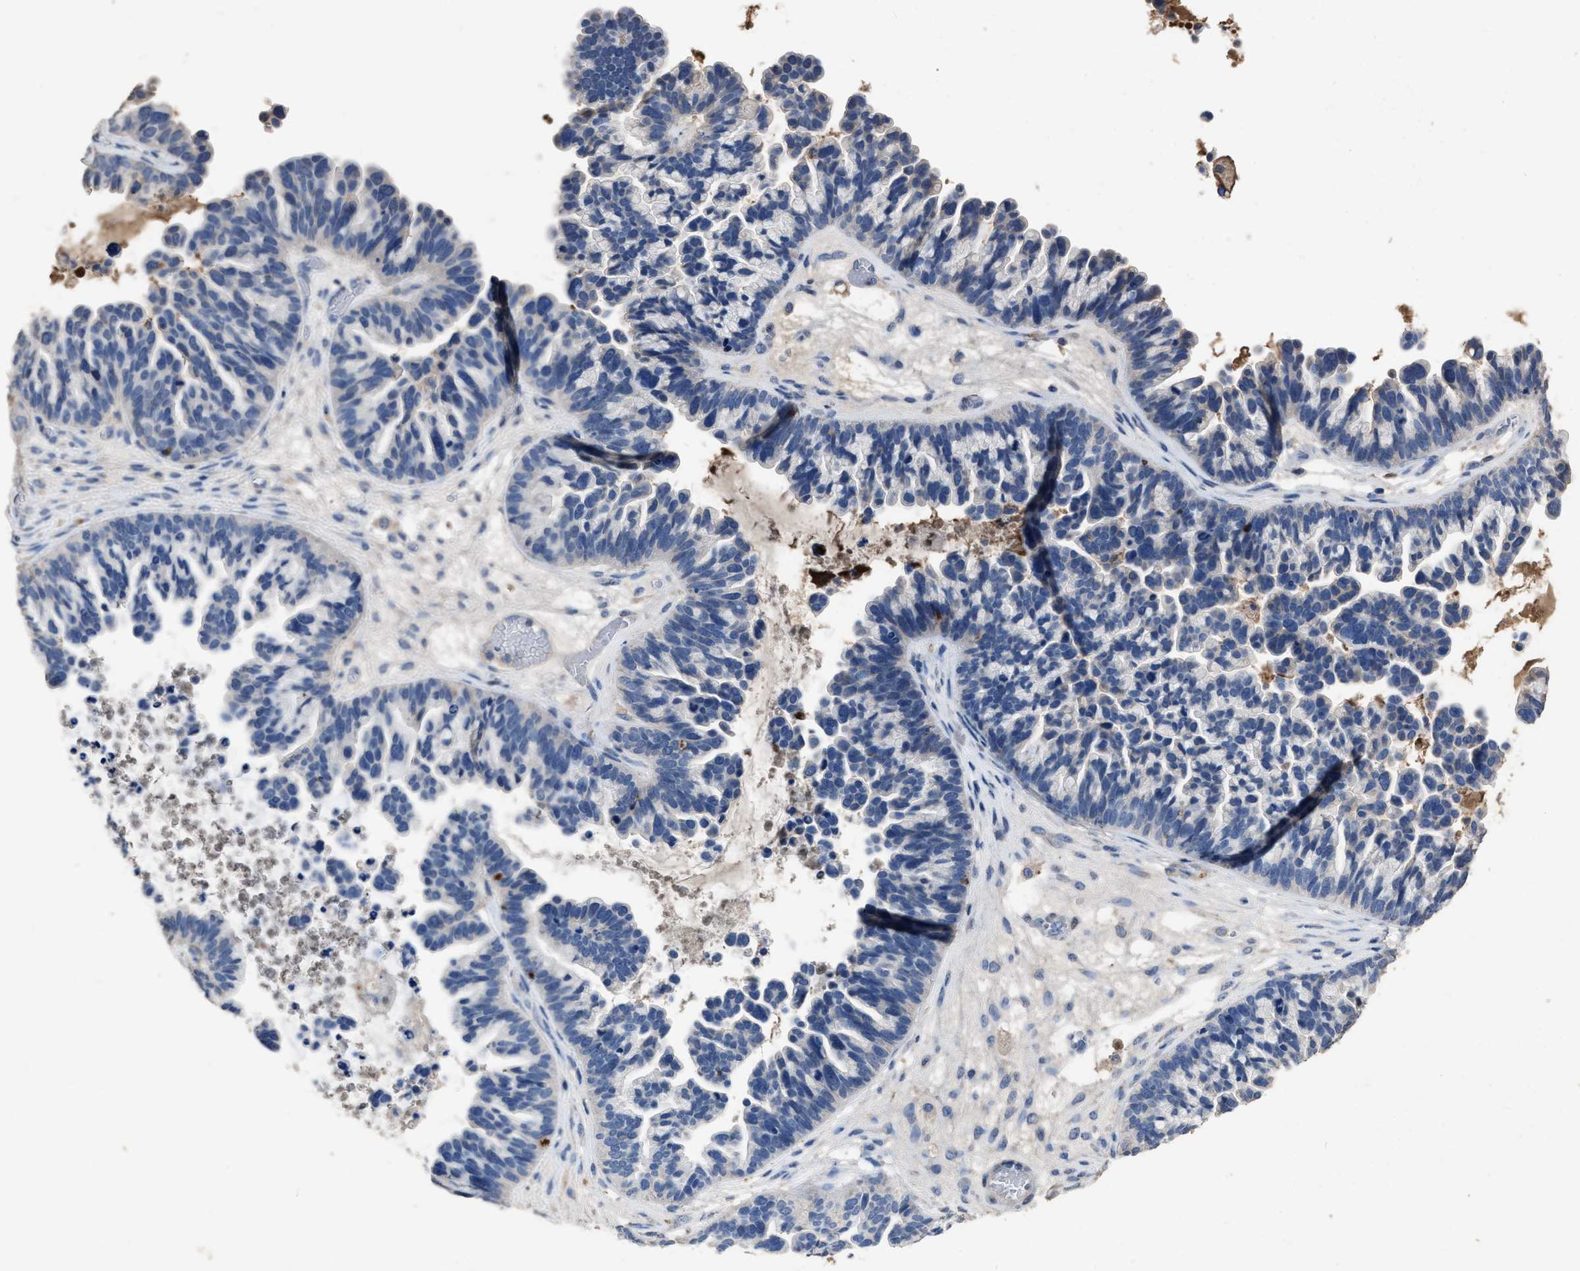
{"staining": {"intensity": "negative", "quantity": "none", "location": "none"}, "tissue": "ovarian cancer", "cell_type": "Tumor cells", "image_type": "cancer", "snomed": [{"axis": "morphology", "description": "Cystadenocarcinoma, serous, NOS"}, {"axis": "topography", "description": "Ovary"}], "caption": "There is no significant positivity in tumor cells of serous cystadenocarcinoma (ovarian).", "gene": "HABP2", "patient": {"sex": "female", "age": 56}}